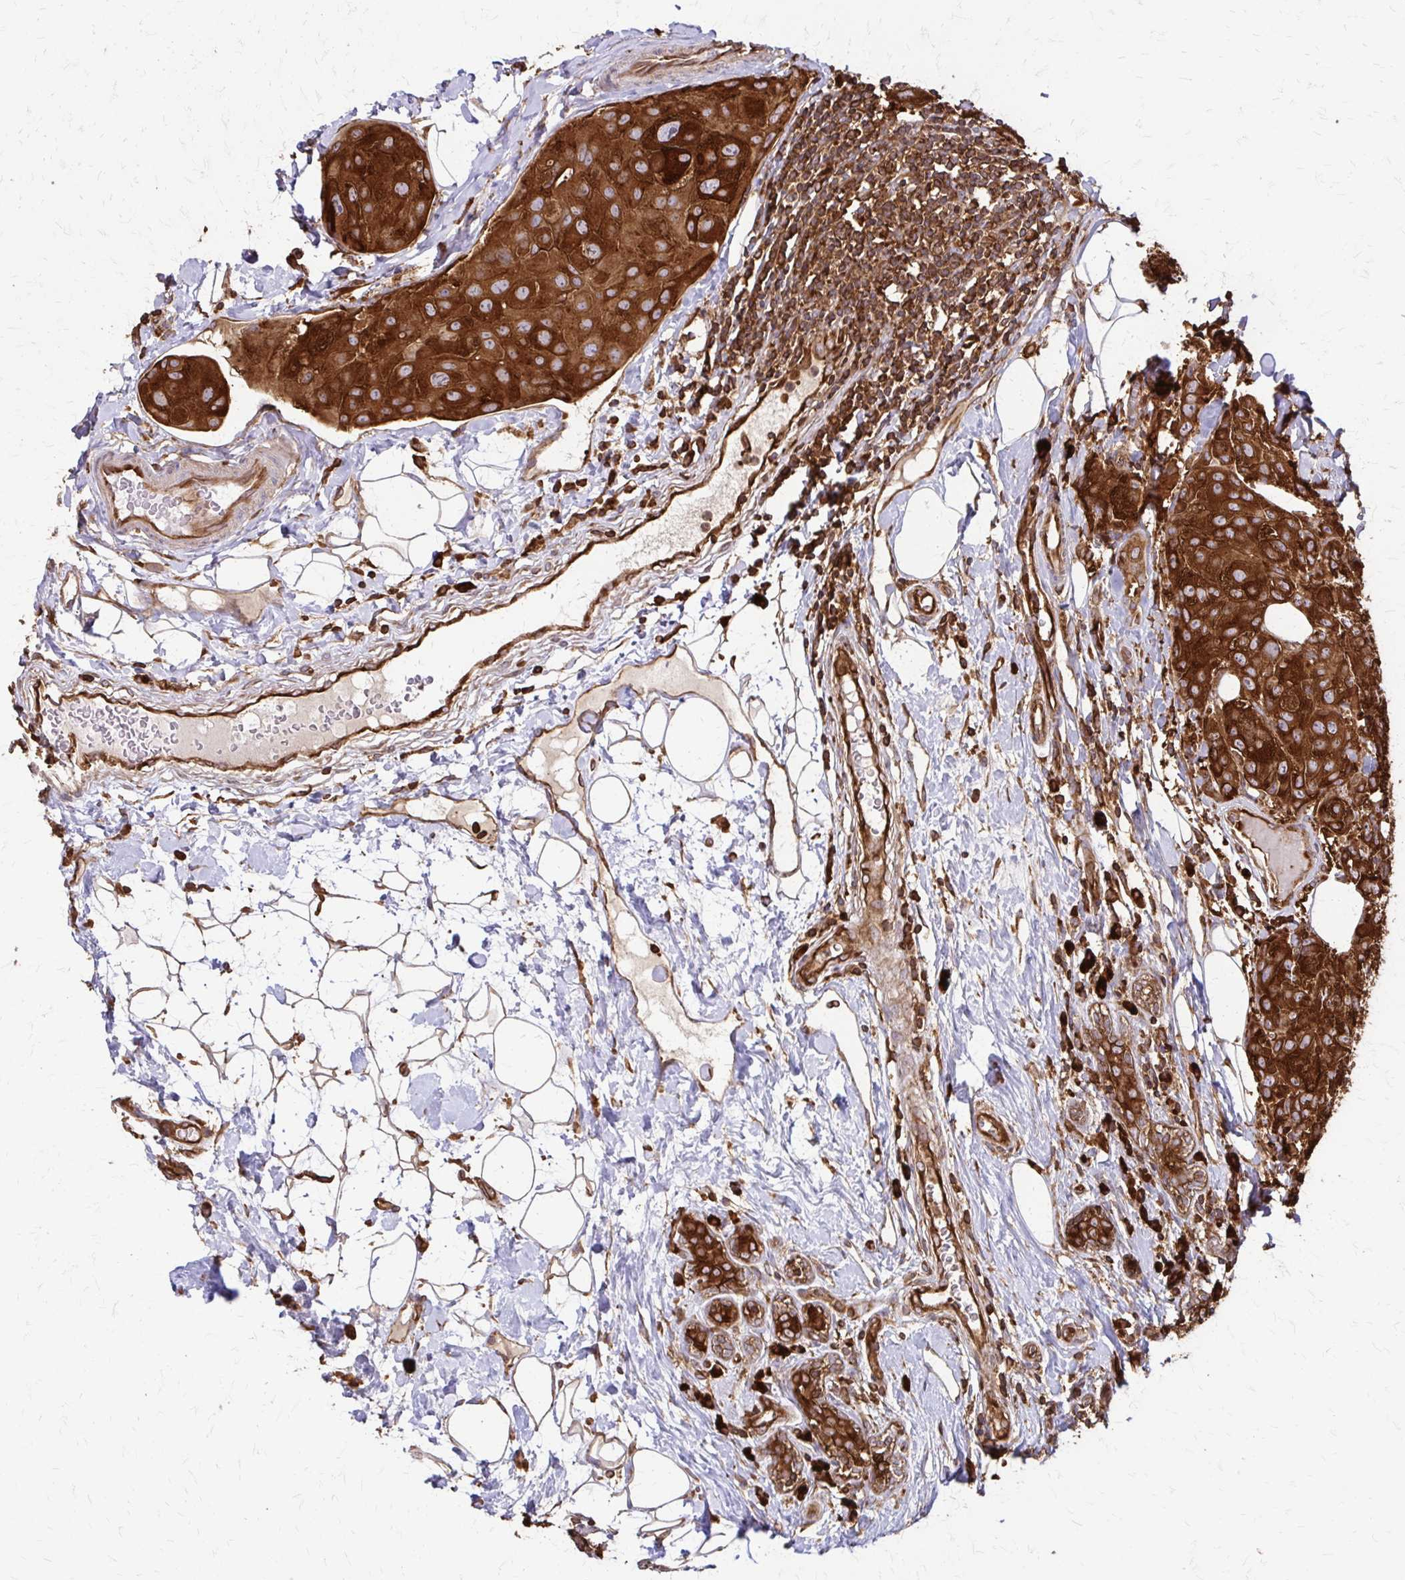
{"staining": {"intensity": "strong", "quantity": ">75%", "location": "cytoplasmic/membranous"}, "tissue": "breast cancer", "cell_type": "Tumor cells", "image_type": "cancer", "snomed": [{"axis": "morphology", "description": "Duct carcinoma"}, {"axis": "topography", "description": "Breast"}], "caption": "Protein staining of breast cancer tissue demonstrates strong cytoplasmic/membranous positivity in approximately >75% of tumor cells.", "gene": "EEF2", "patient": {"sex": "female", "age": 43}}